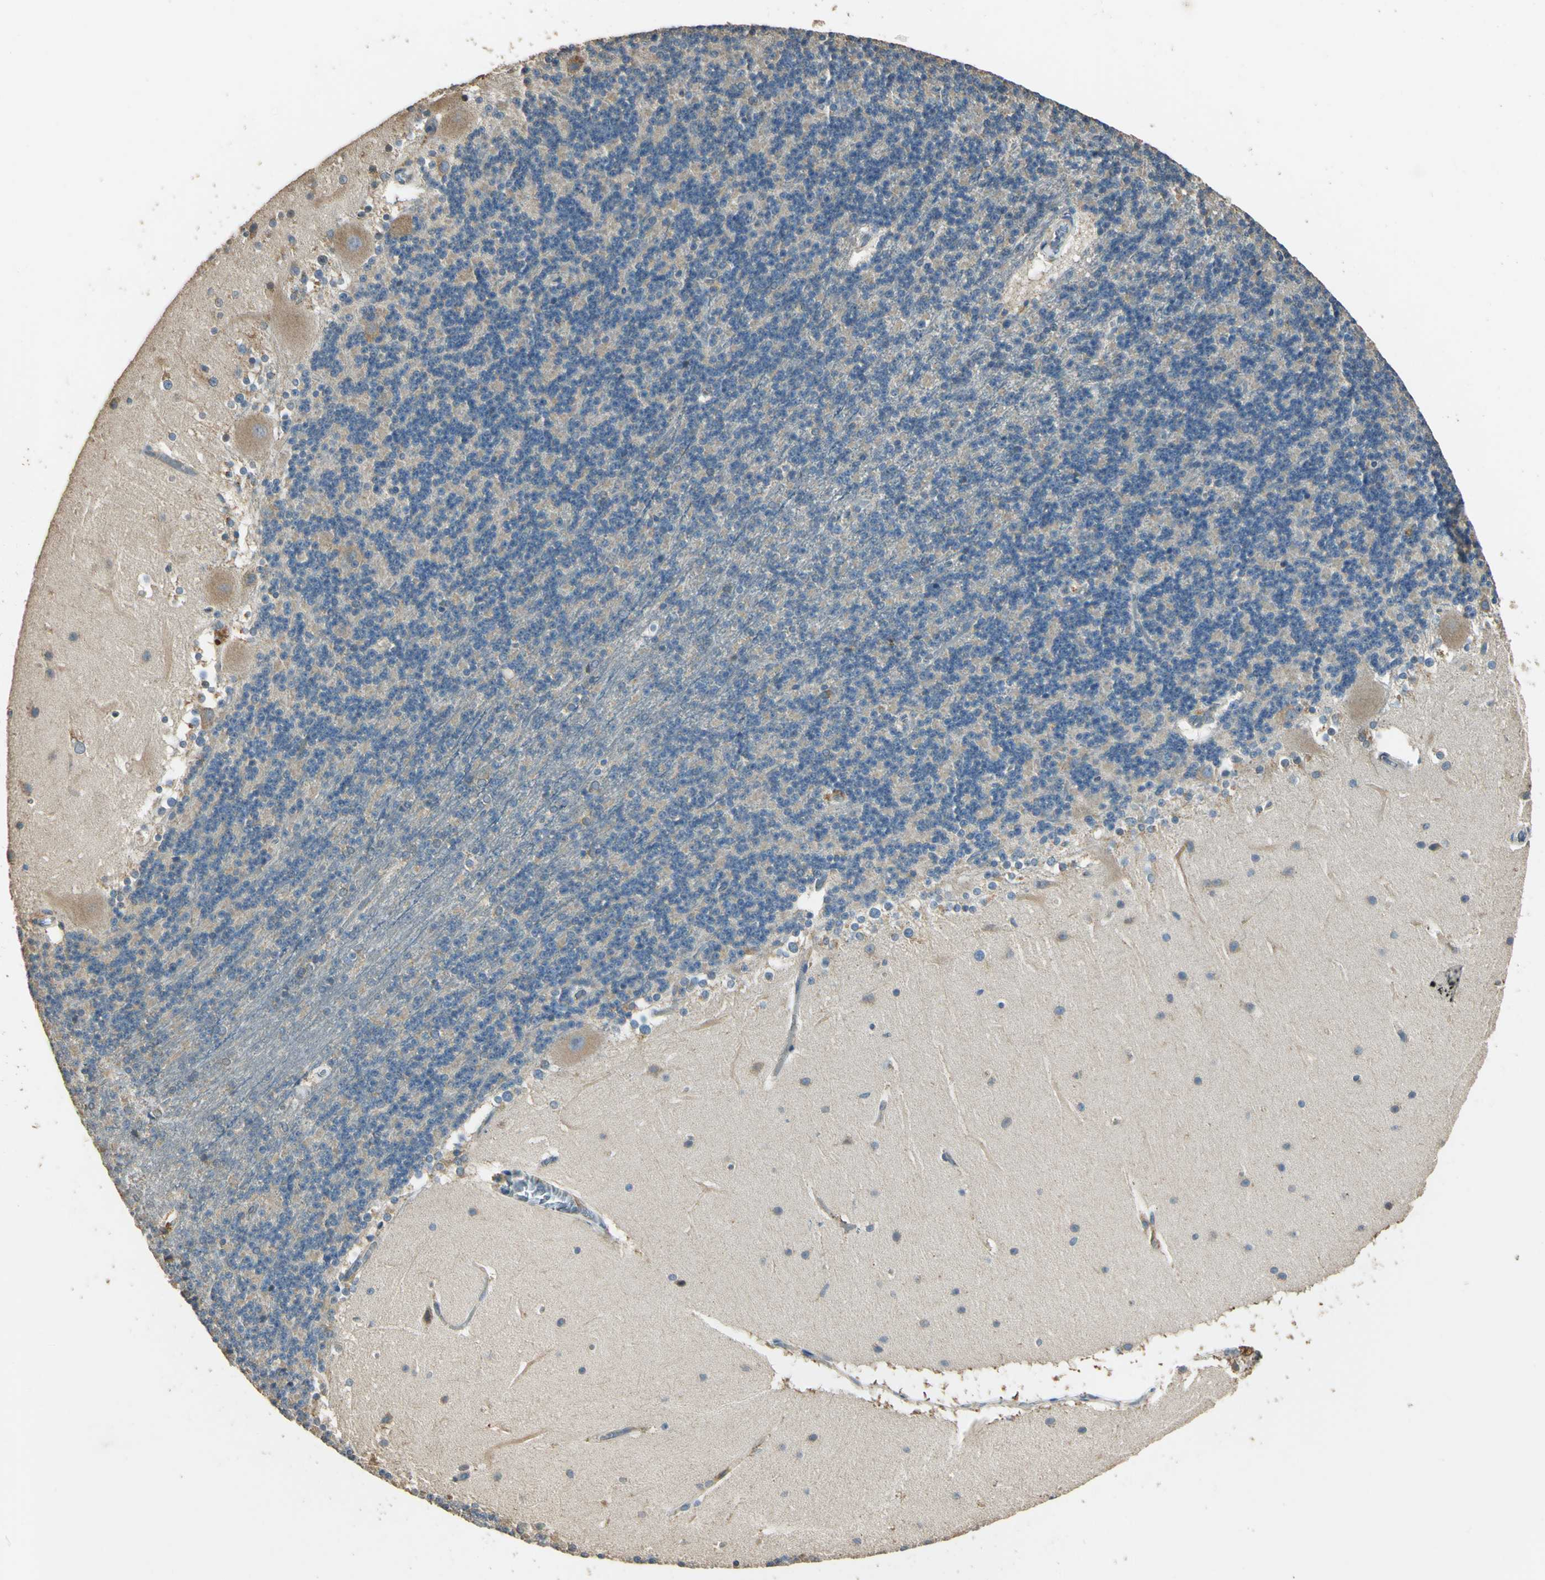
{"staining": {"intensity": "weak", "quantity": "<25%", "location": "cytoplasmic/membranous"}, "tissue": "cerebellum", "cell_type": "Cells in granular layer", "image_type": "normal", "snomed": [{"axis": "morphology", "description": "Normal tissue, NOS"}, {"axis": "topography", "description": "Cerebellum"}], "caption": "There is no significant staining in cells in granular layer of cerebellum.", "gene": "STX18", "patient": {"sex": "female", "age": 19}}